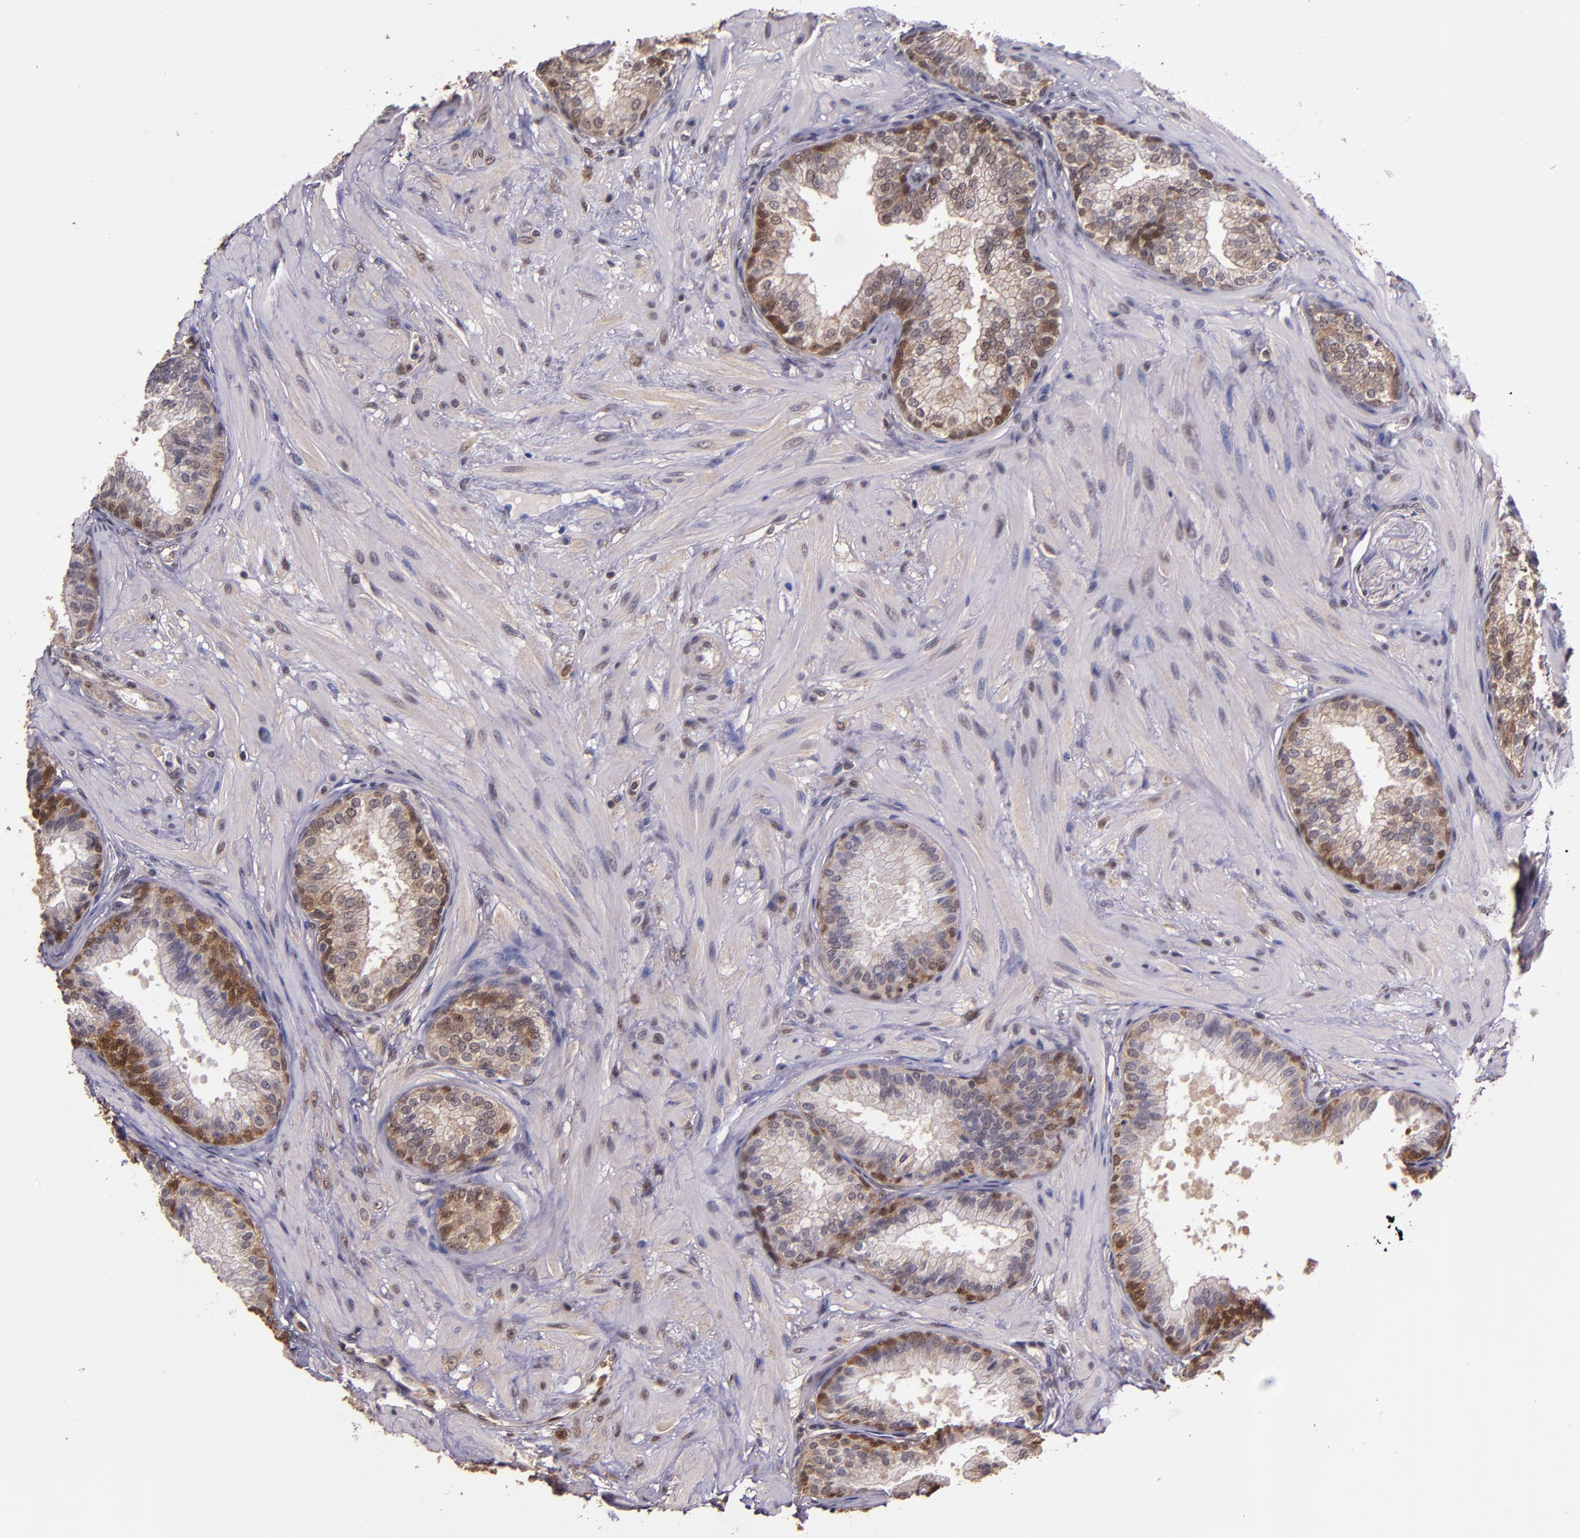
{"staining": {"intensity": "moderate", "quantity": ">75%", "location": "cytoplasmic/membranous,nuclear"}, "tissue": "prostate", "cell_type": "Glandular cells", "image_type": "normal", "snomed": [{"axis": "morphology", "description": "Normal tissue, NOS"}, {"axis": "topography", "description": "Prostate"}], "caption": "Immunohistochemistry (DAB (3,3'-diaminobenzidine)) staining of normal prostate reveals moderate cytoplasmic/membranous,nuclear protein expression in about >75% of glandular cells.", "gene": "STAT6", "patient": {"sex": "male", "age": 60}}